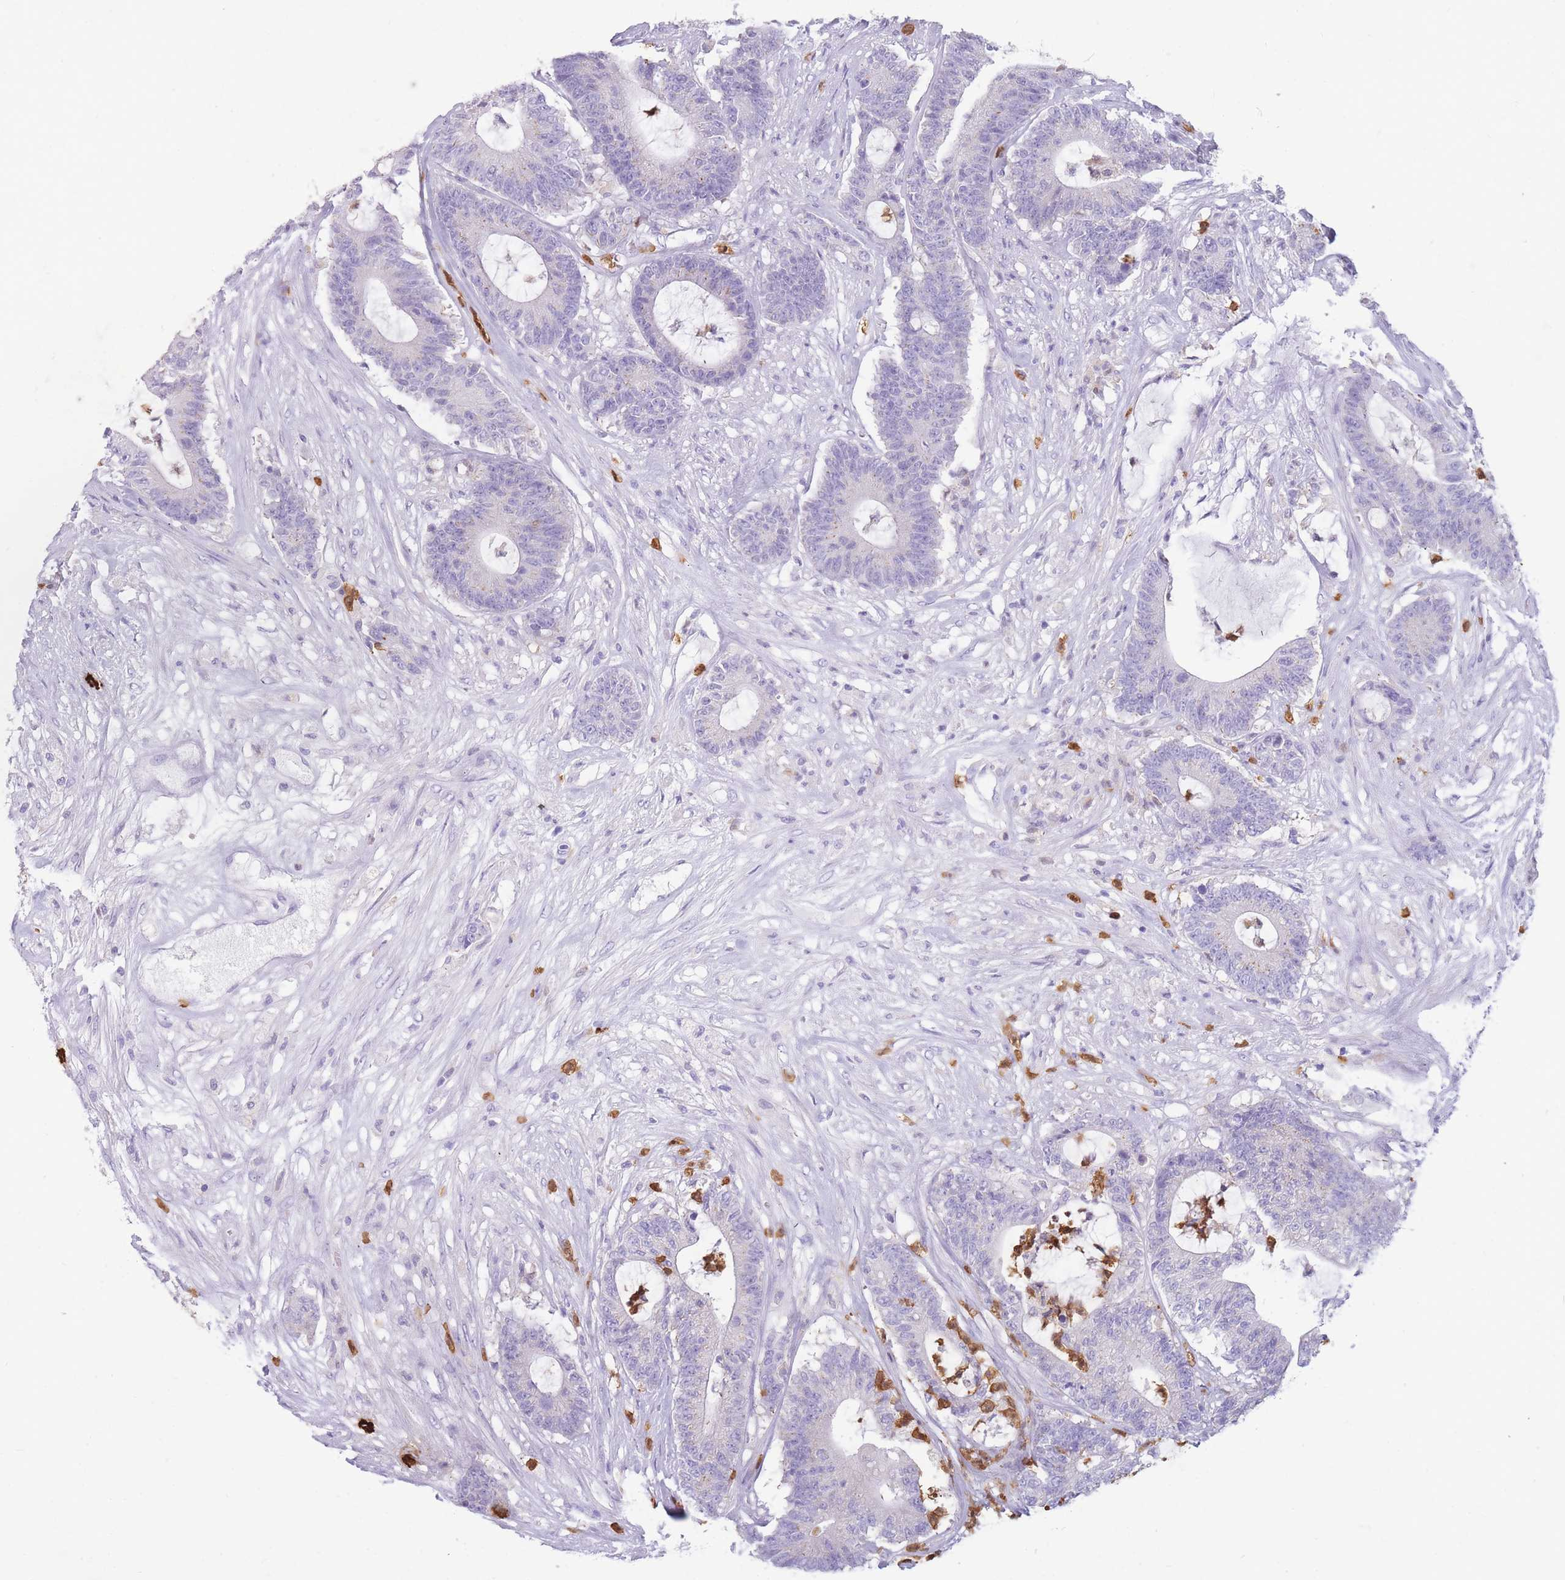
{"staining": {"intensity": "negative", "quantity": "none", "location": "none"}, "tissue": "colorectal cancer", "cell_type": "Tumor cells", "image_type": "cancer", "snomed": [{"axis": "morphology", "description": "Adenocarcinoma, NOS"}, {"axis": "topography", "description": "Colon"}], "caption": "Histopathology image shows no protein staining in tumor cells of colorectal adenocarcinoma tissue. (DAB (3,3'-diaminobenzidine) immunohistochemistry visualized using brightfield microscopy, high magnification).", "gene": "TPSAB1", "patient": {"sex": "female", "age": 84}}